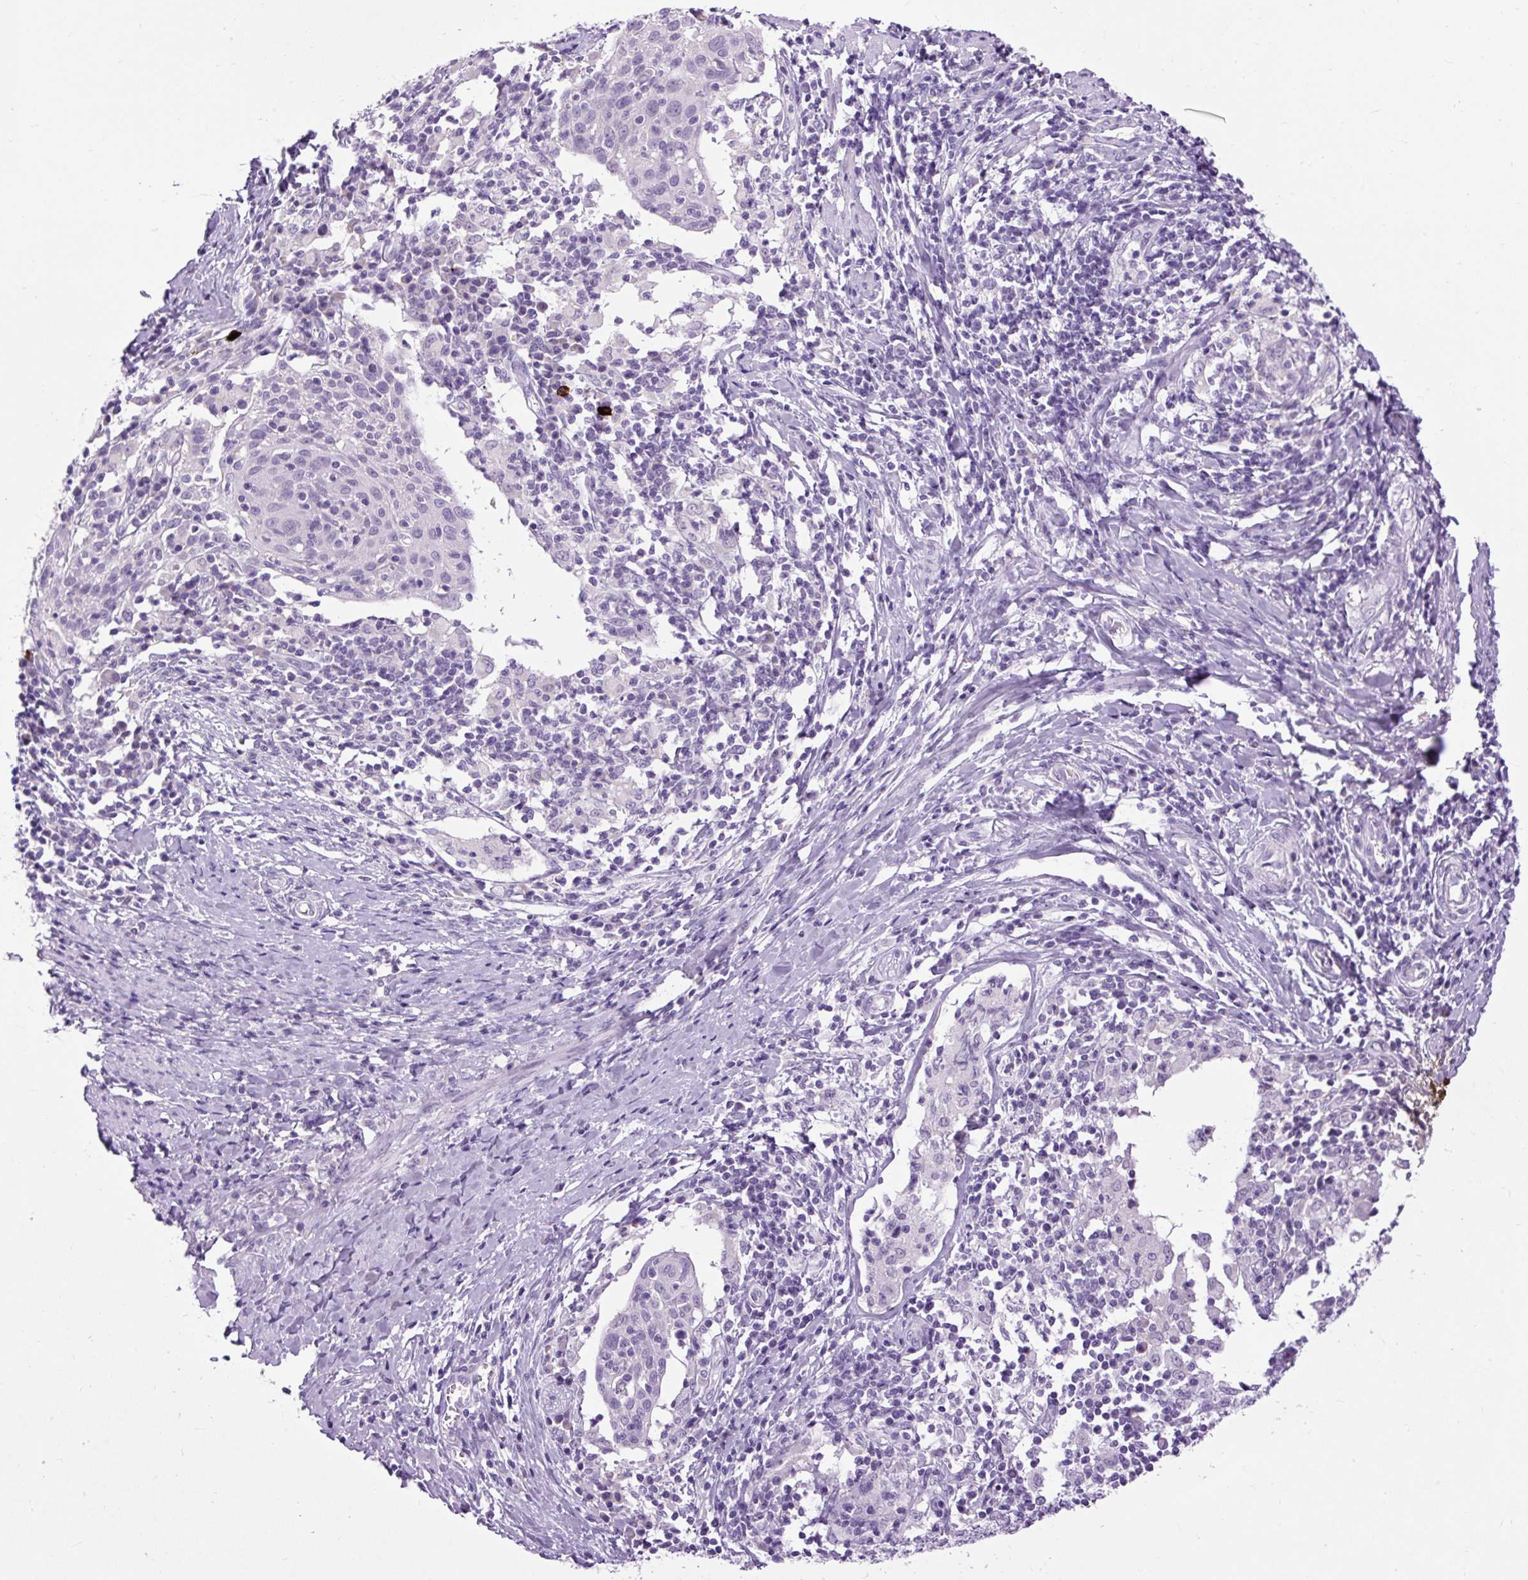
{"staining": {"intensity": "negative", "quantity": "none", "location": "none"}, "tissue": "cervical cancer", "cell_type": "Tumor cells", "image_type": "cancer", "snomed": [{"axis": "morphology", "description": "Squamous cell carcinoma, NOS"}, {"axis": "topography", "description": "Cervix"}], "caption": "The micrograph exhibits no staining of tumor cells in squamous cell carcinoma (cervical).", "gene": "FABP7", "patient": {"sex": "female", "age": 52}}